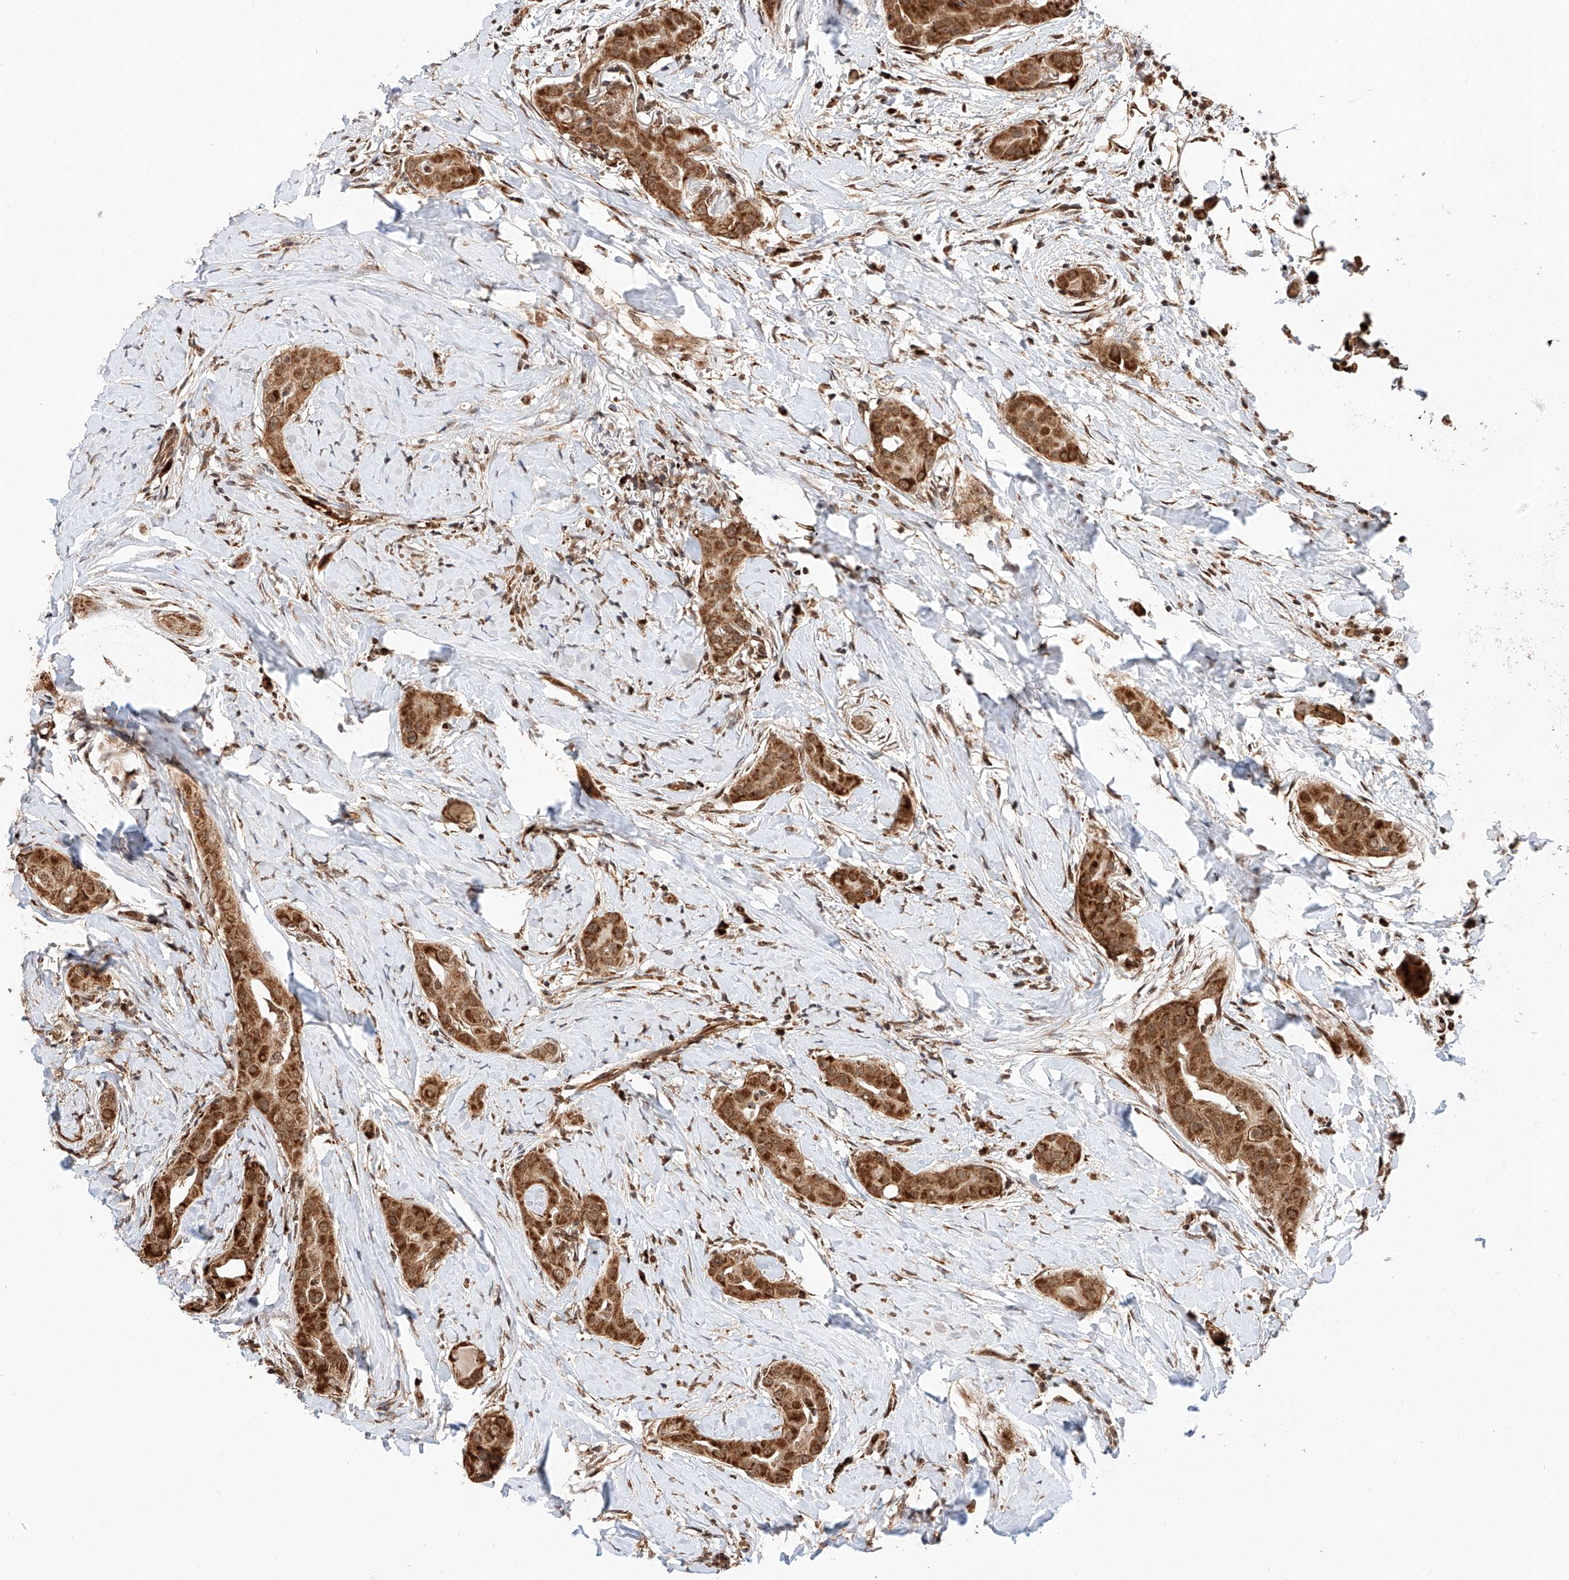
{"staining": {"intensity": "strong", "quantity": ">75%", "location": "cytoplasmic/membranous"}, "tissue": "thyroid cancer", "cell_type": "Tumor cells", "image_type": "cancer", "snomed": [{"axis": "morphology", "description": "Papillary adenocarcinoma, NOS"}, {"axis": "topography", "description": "Thyroid gland"}], "caption": "Thyroid cancer (papillary adenocarcinoma) stained with a brown dye displays strong cytoplasmic/membranous positive staining in approximately >75% of tumor cells.", "gene": "THTPA", "patient": {"sex": "male", "age": 33}}